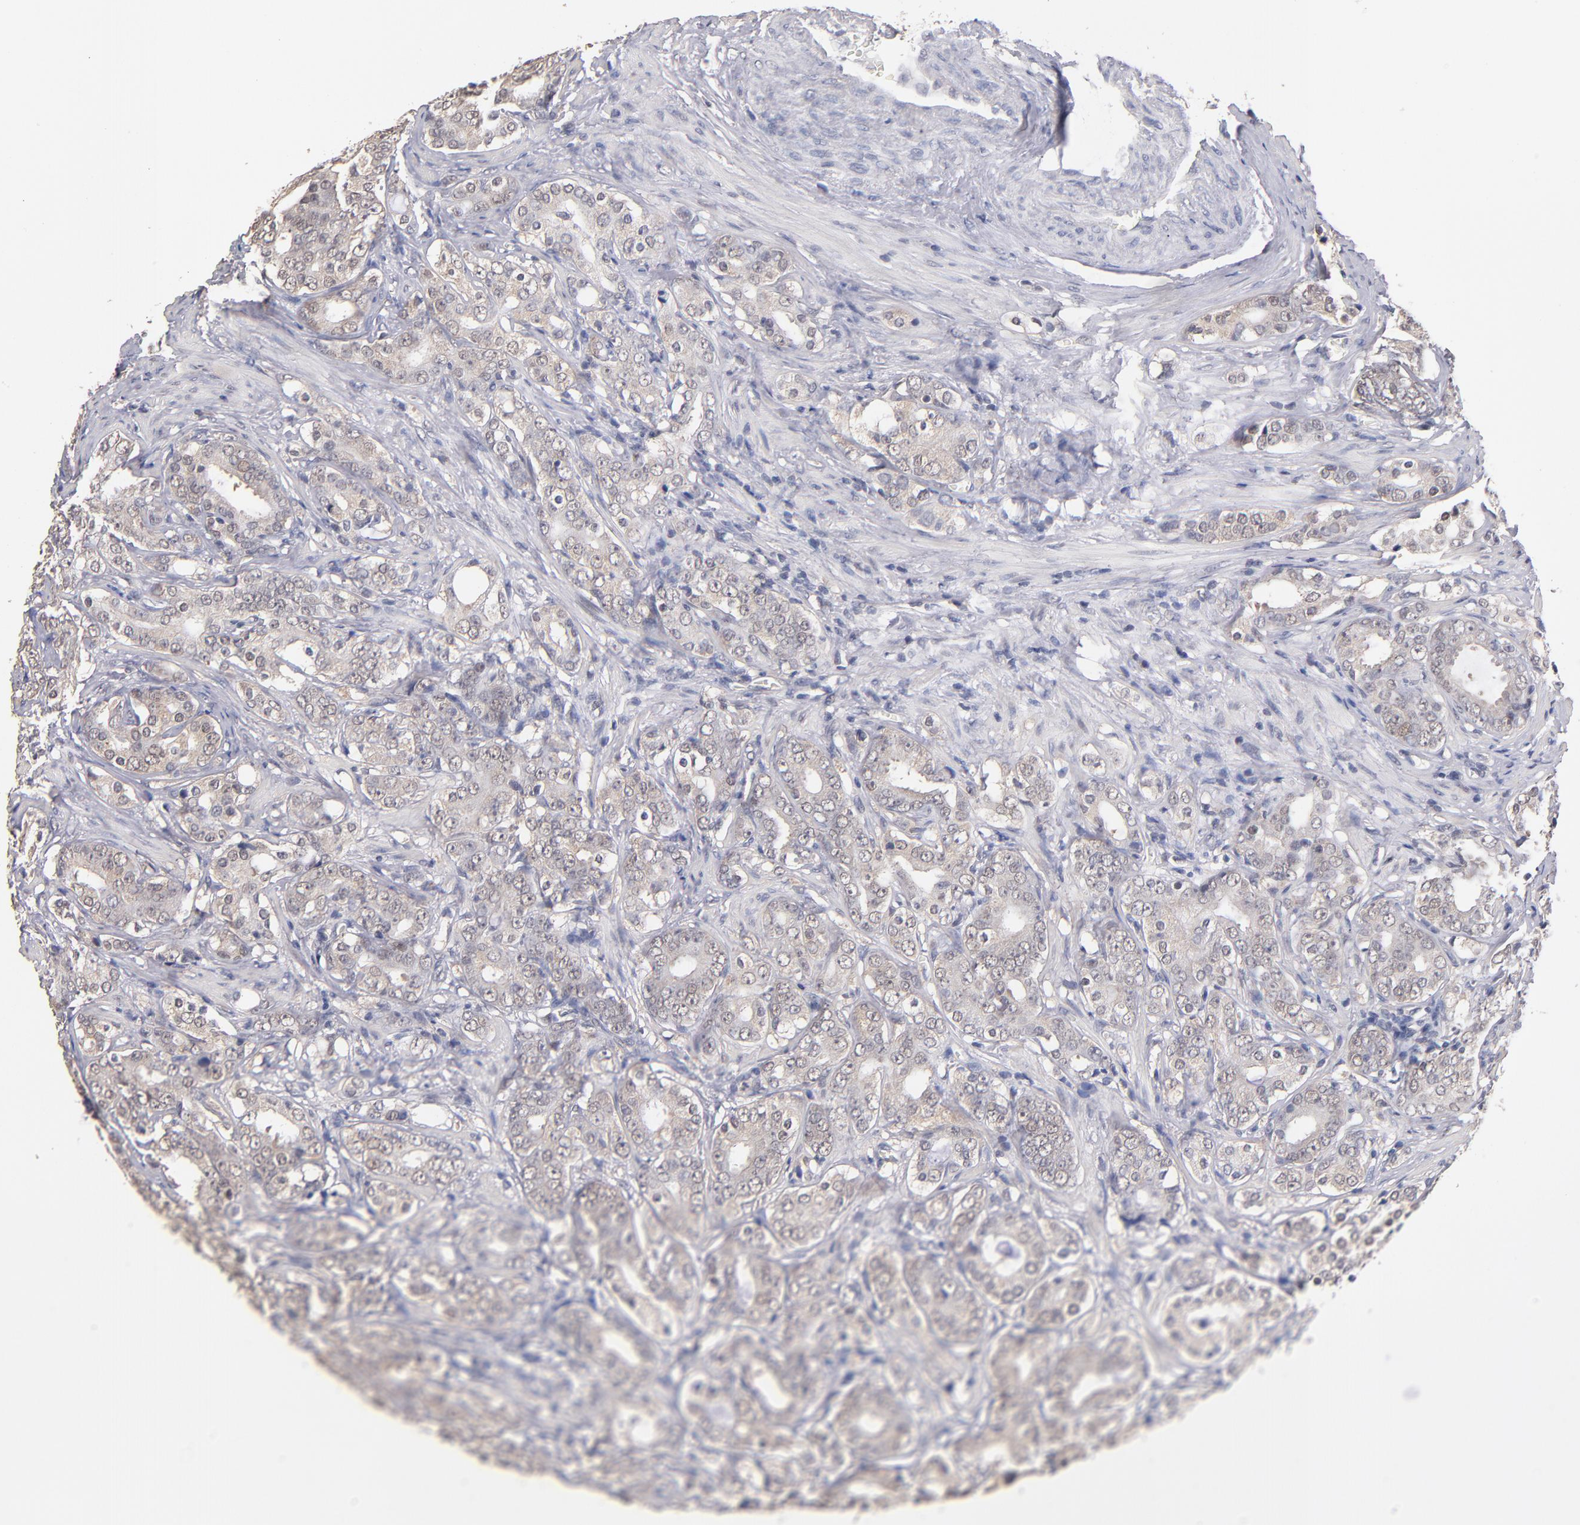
{"staining": {"intensity": "weak", "quantity": "25%-75%", "location": "cytoplasmic/membranous"}, "tissue": "prostate cancer", "cell_type": "Tumor cells", "image_type": "cancer", "snomed": [{"axis": "morphology", "description": "Adenocarcinoma, Low grade"}, {"axis": "topography", "description": "Prostate"}], "caption": "Immunohistochemical staining of human prostate cancer reveals low levels of weak cytoplasmic/membranous protein staining in about 25%-75% of tumor cells.", "gene": "PSMD10", "patient": {"sex": "male", "age": 59}}